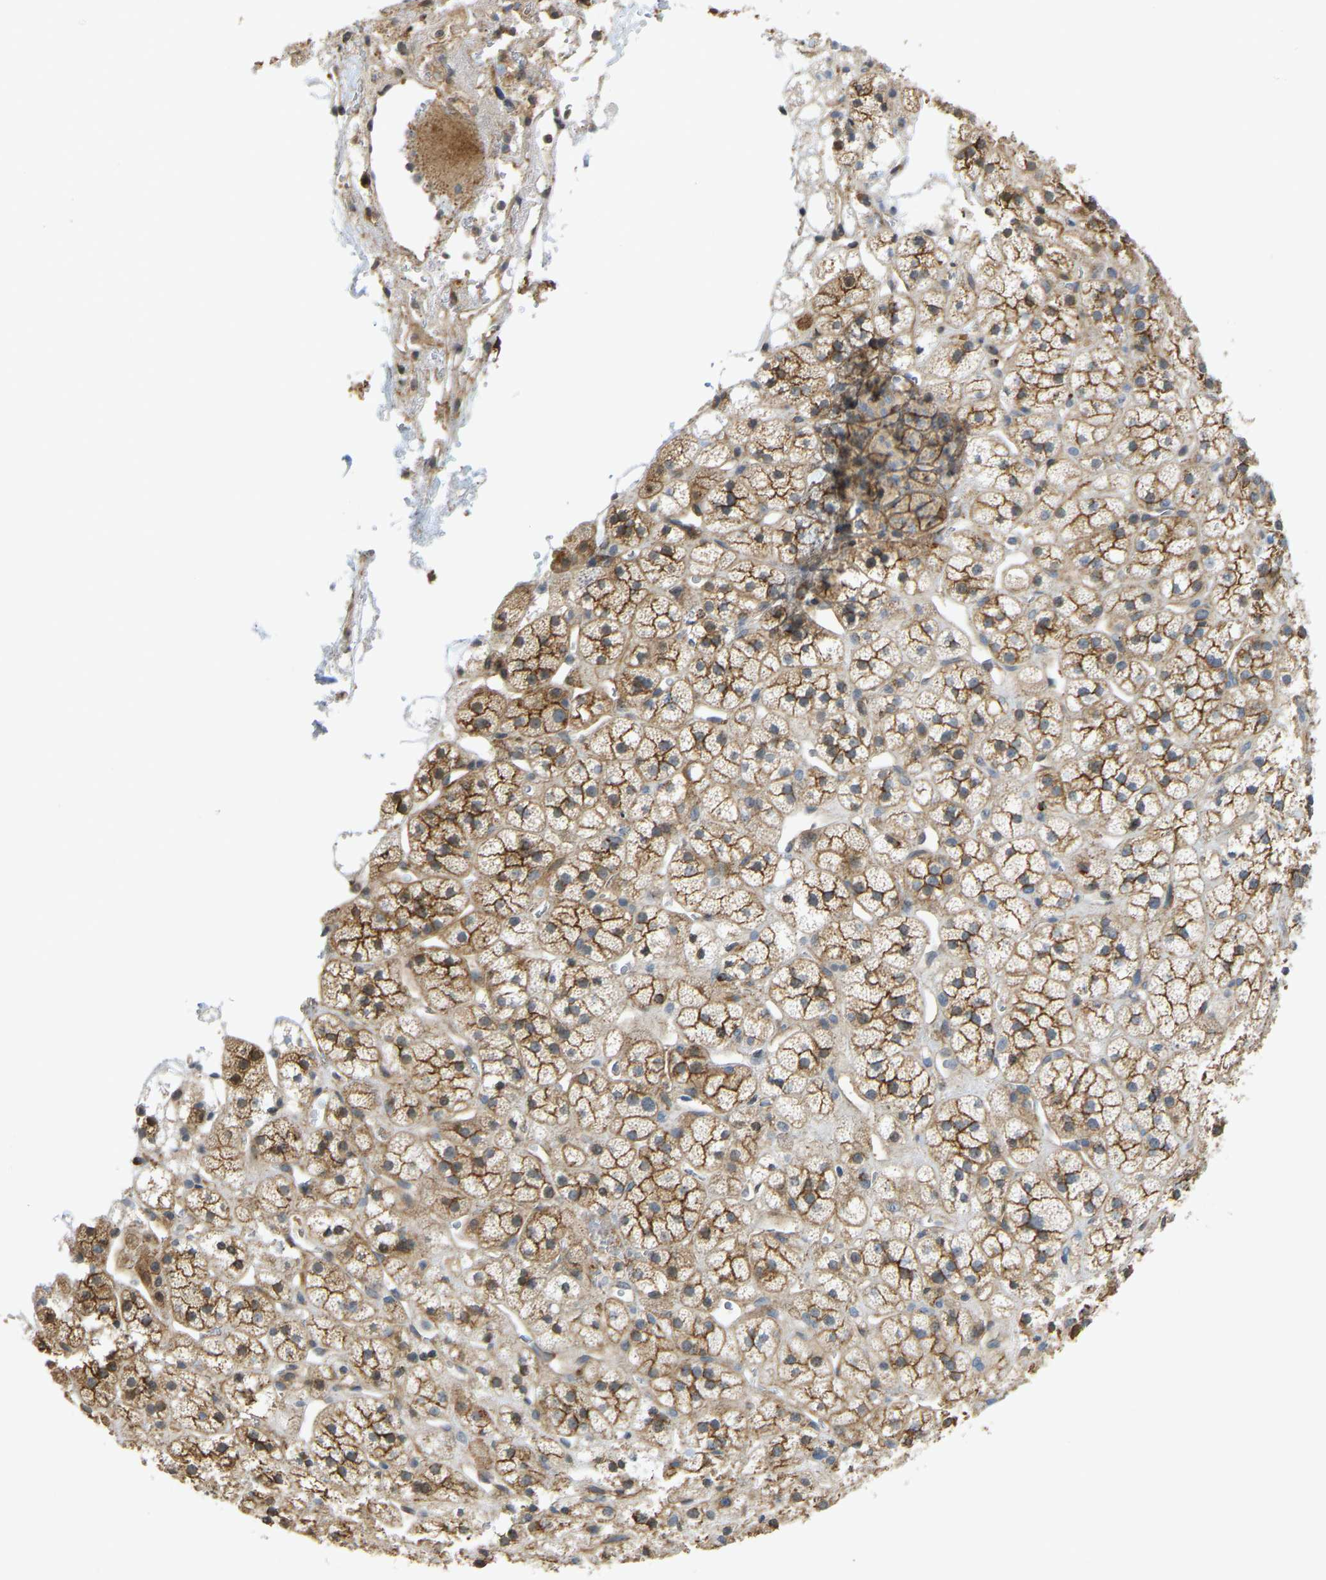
{"staining": {"intensity": "moderate", "quantity": ">75%", "location": "cytoplasmic/membranous"}, "tissue": "adrenal gland", "cell_type": "Glandular cells", "image_type": "normal", "snomed": [{"axis": "morphology", "description": "Normal tissue, NOS"}, {"axis": "topography", "description": "Adrenal gland"}], "caption": "A micrograph of adrenal gland stained for a protein shows moderate cytoplasmic/membranous brown staining in glandular cells. The protein of interest is shown in brown color, while the nuclei are stained blue.", "gene": "KIAA1671", "patient": {"sex": "male", "age": 56}}